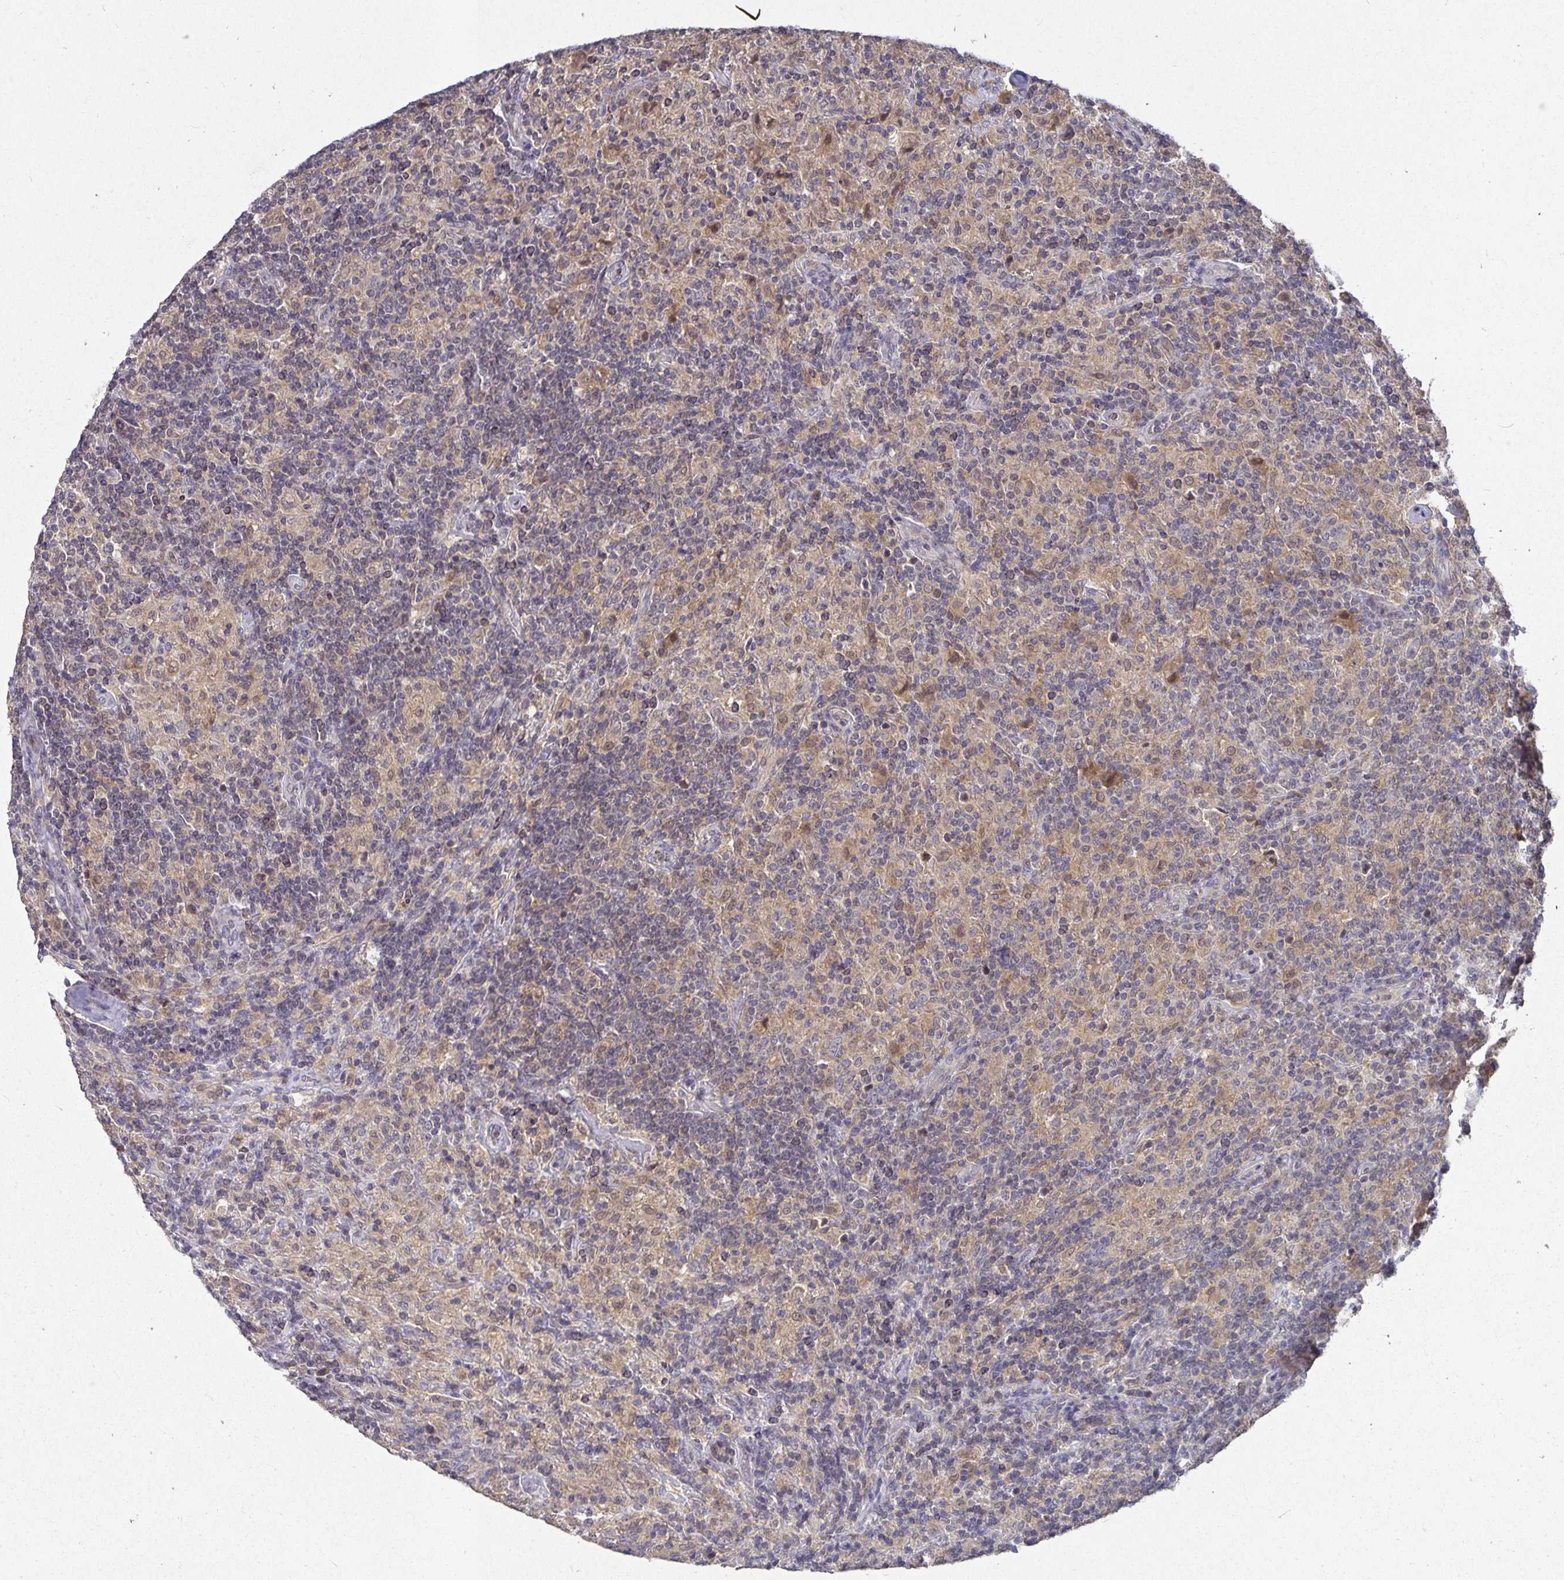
{"staining": {"intensity": "negative", "quantity": "none", "location": "none"}, "tissue": "lymphoma", "cell_type": "Tumor cells", "image_type": "cancer", "snomed": [{"axis": "morphology", "description": "Hodgkin's disease, NOS"}, {"axis": "topography", "description": "Lymph node"}], "caption": "Protein analysis of Hodgkin's disease displays no significant staining in tumor cells.", "gene": "HEPN1", "patient": {"sex": "male", "age": 70}}